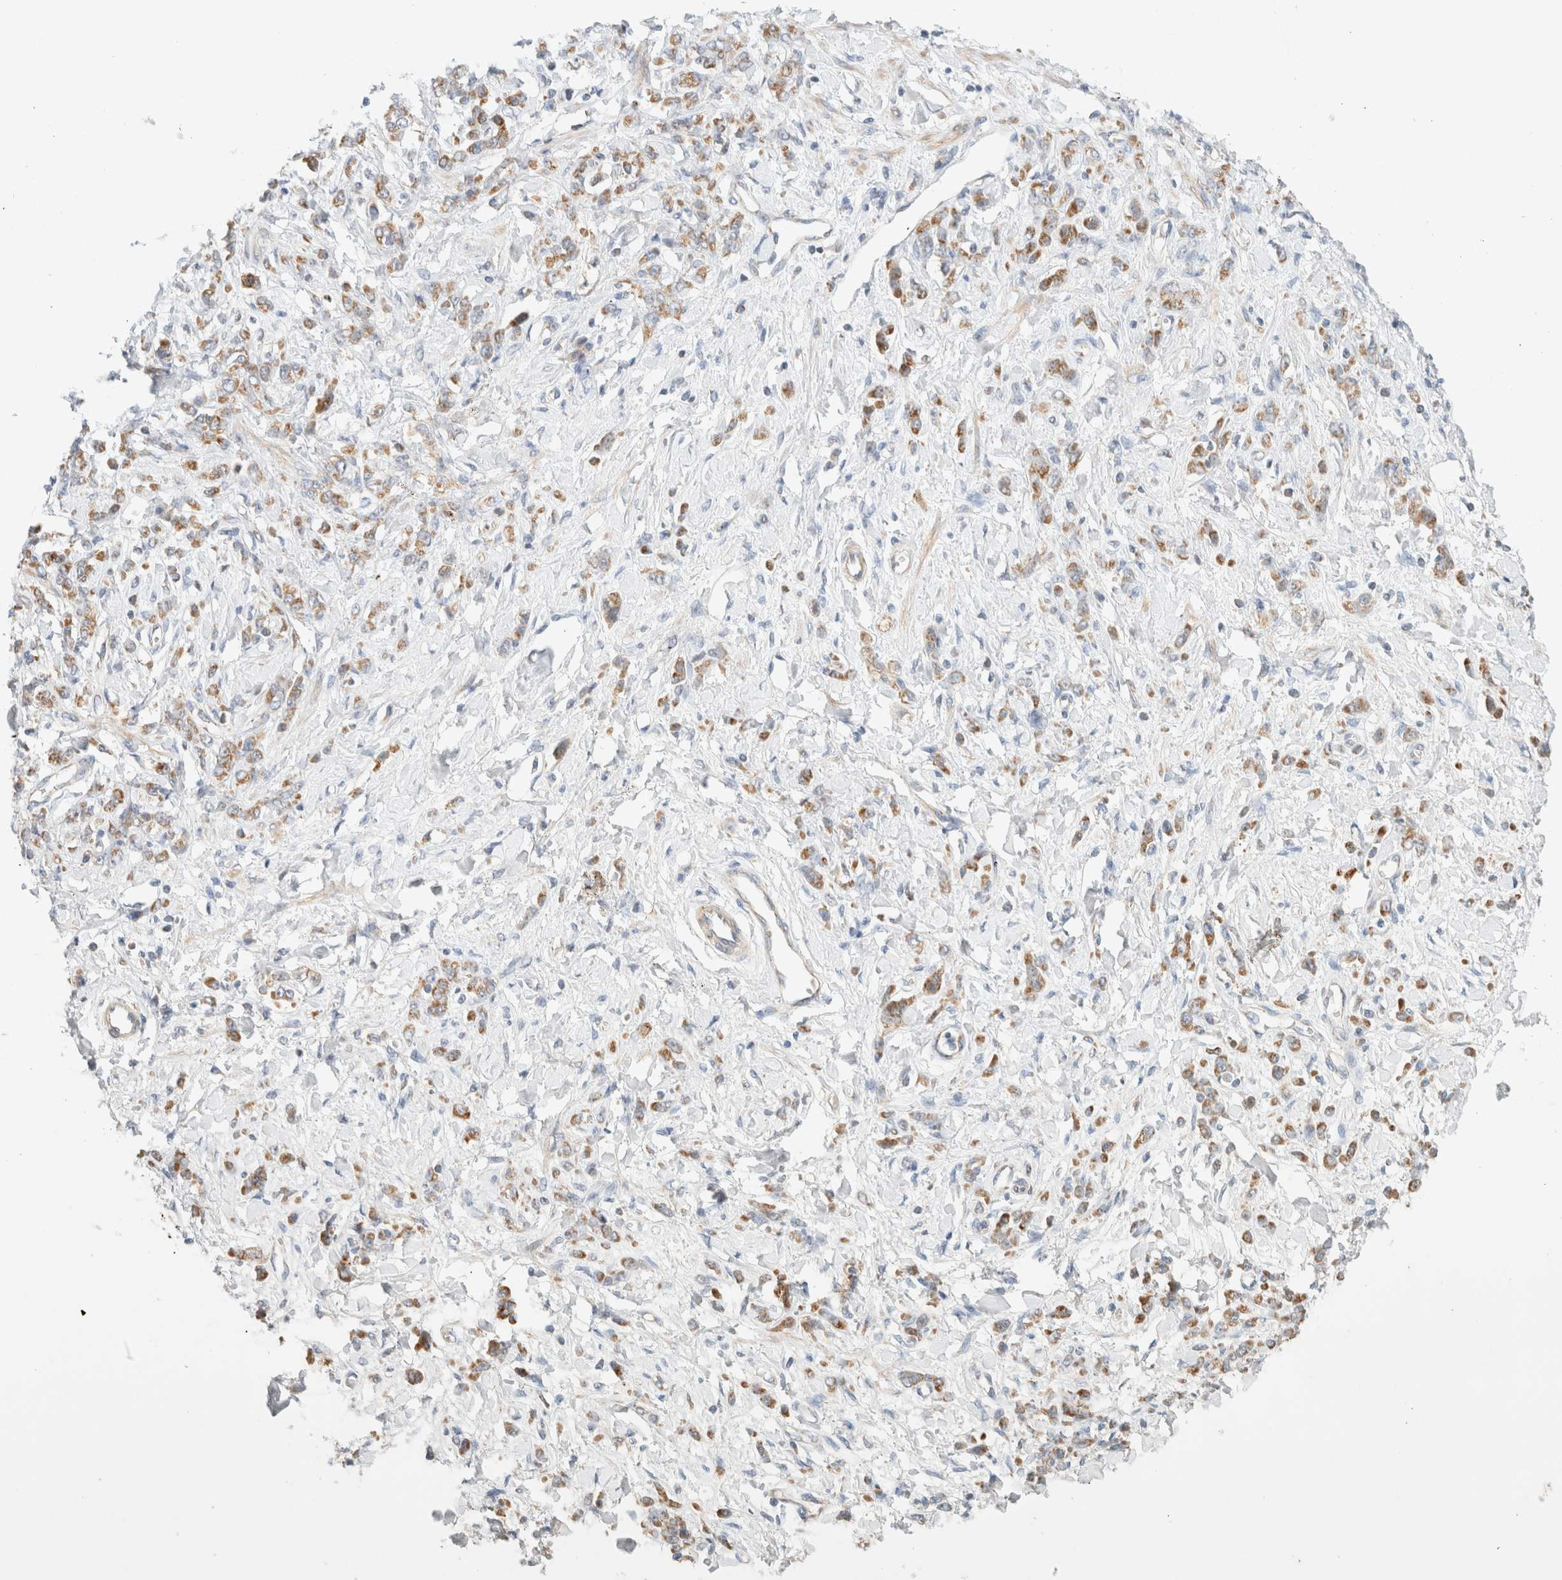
{"staining": {"intensity": "moderate", "quantity": ">75%", "location": "cytoplasmic/membranous"}, "tissue": "stomach cancer", "cell_type": "Tumor cells", "image_type": "cancer", "snomed": [{"axis": "morphology", "description": "Normal tissue, NOS"}, {"axis": "morphology", "description": "Adenocarcinoma, NOS"}, {"axis": "topography", "description": "Stomach"}], "caption": "Immunohistochemical staining of stomach cancer (adenocarcinoma) demonstrates medium levels of moderate cytoplasmic/membranous staining in approximately >75% of tumor cells.", "gene": "MRM3", "patient": {"sex": "male", "age": 82}}